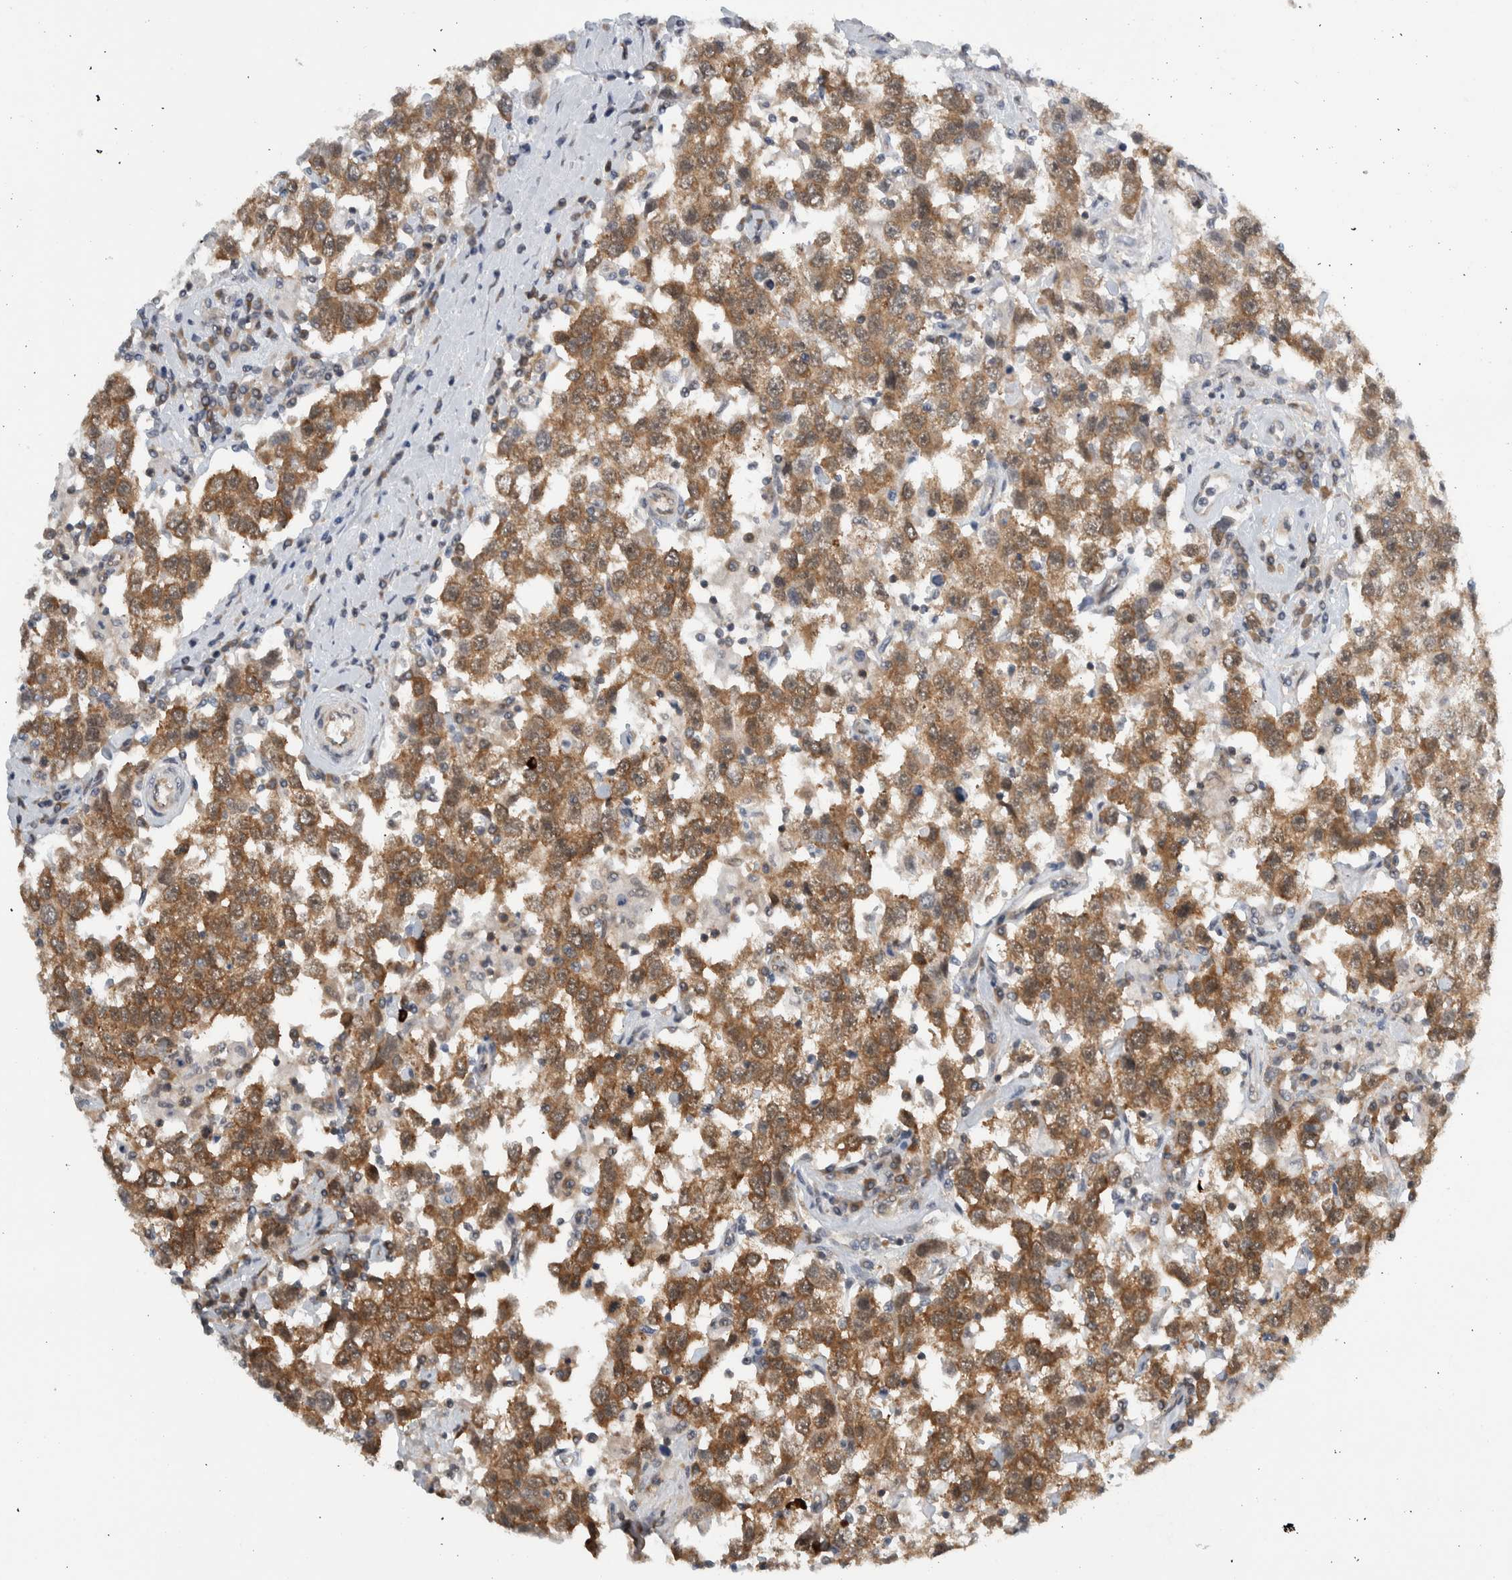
{"staining": {"intensity": "moderate", "quantity": ">75%", "location": "cytoplasmic/membranous"}, "tissue": "testis cancer", "cell_type": "Tumor cells", "image_type": "cancer", "snomed": [{"axis": "morphology", "description": "Seminoma, NOS"}, {"axis": "topography", "description": "Testis"}], "caption": "Immunohistochemical staining of human testis cancer reveals medium levels of moderate cytoplasmic/membranous positivity in about >75% of tumor cells. The protein of interest is shown in brown color, while the nuclei are stained blue.", "gene": "CCDC43", "patient": {"sex": "male", "age": 41}}